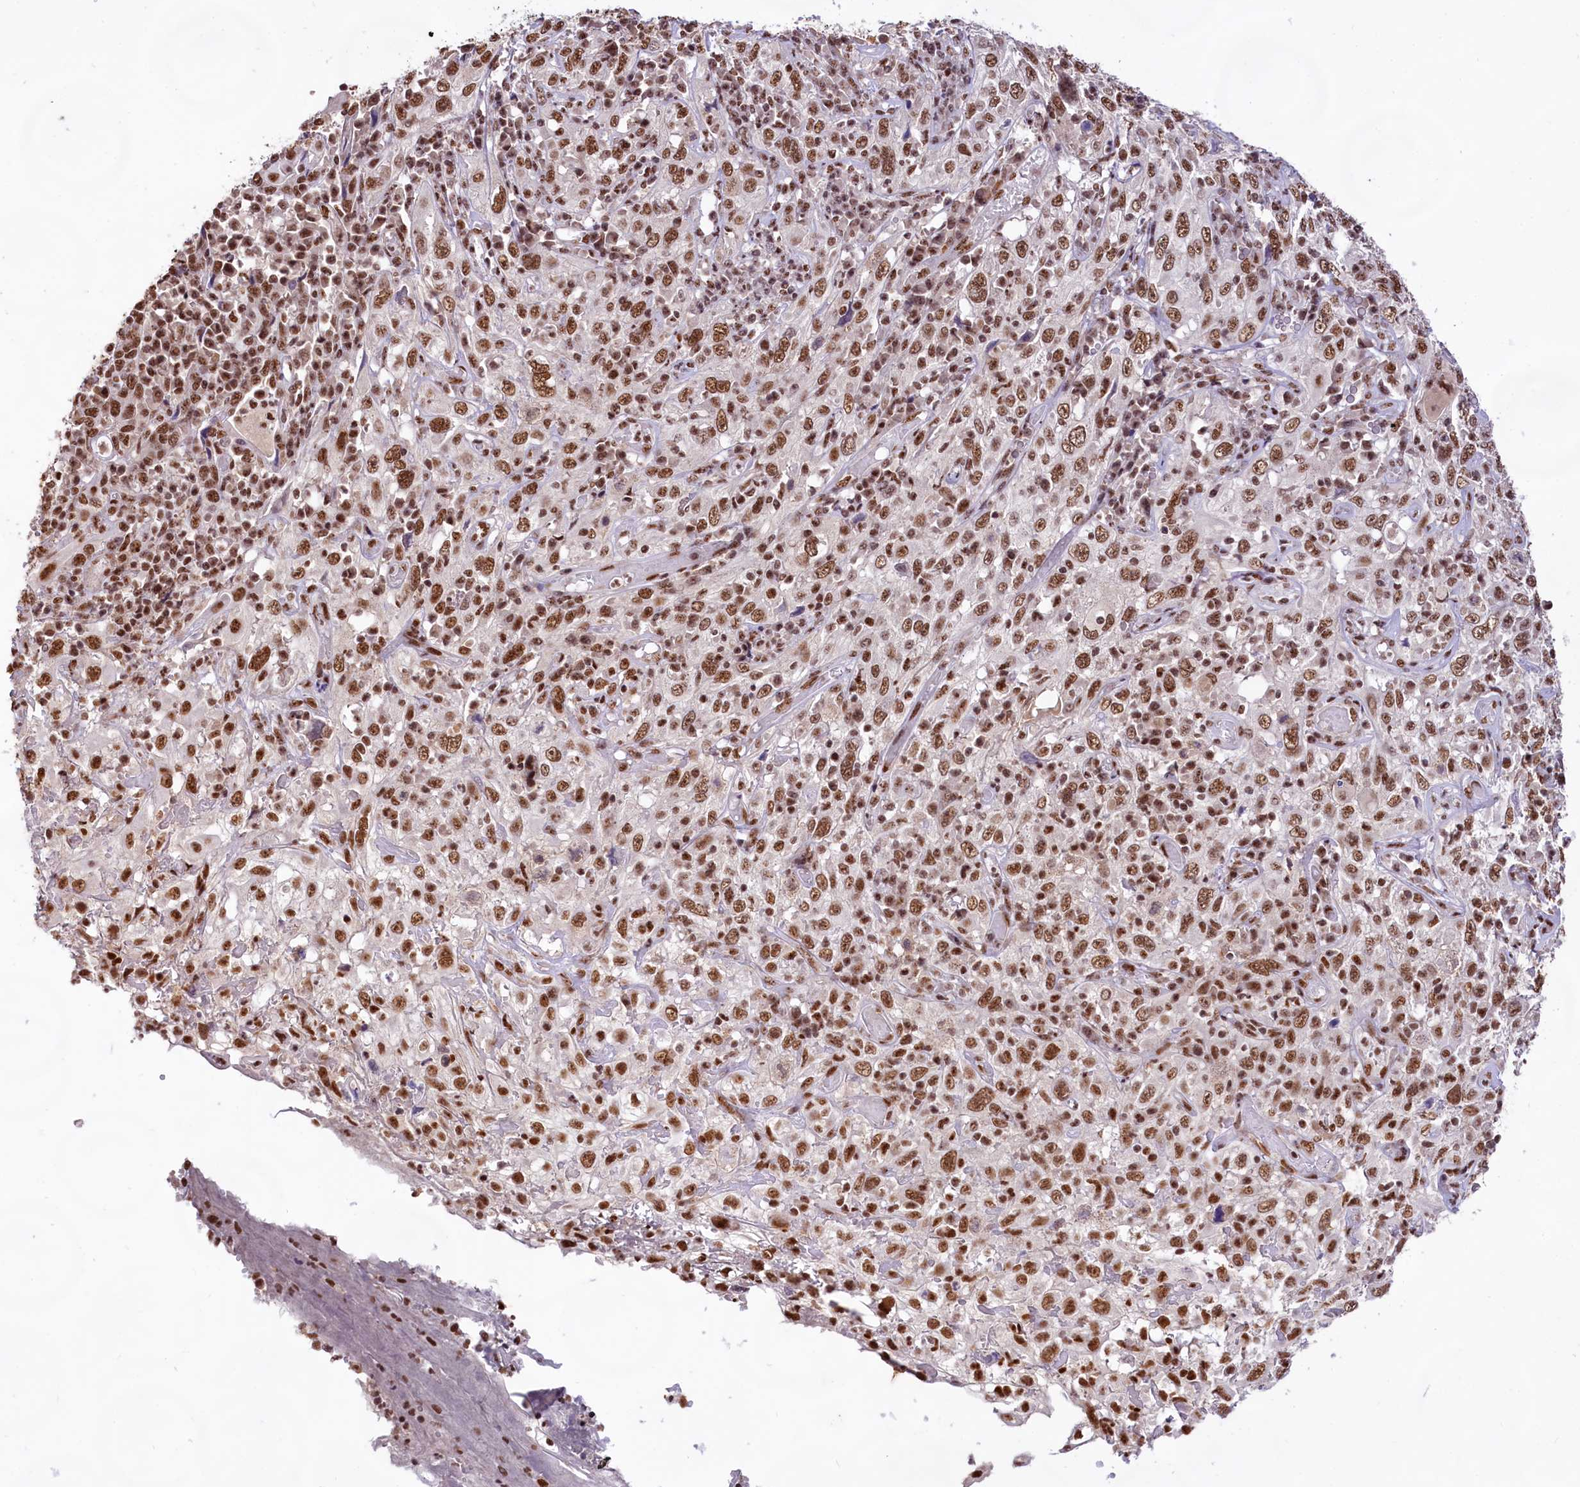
{"staining": {"intensity": "moderate", "quantity": ">75%", "location": "nuclear"}, "tissue": "cervical cancer", "cell_type": "Tumor cells", "image_type": "cancer", "snomed": [{"axis": "morphology", "description": "Squamous cell carcinoma, NOS"}, {"axis": "topography", "description": "Cervix"}], "caption": "Tumor cells reveal medium levels of moderate nuclear expression in approximately >75% of cells in squamous cell carcinoma (cervical).", "gene": "HIRA", "patient": {"sex": "female", "age": 46}}